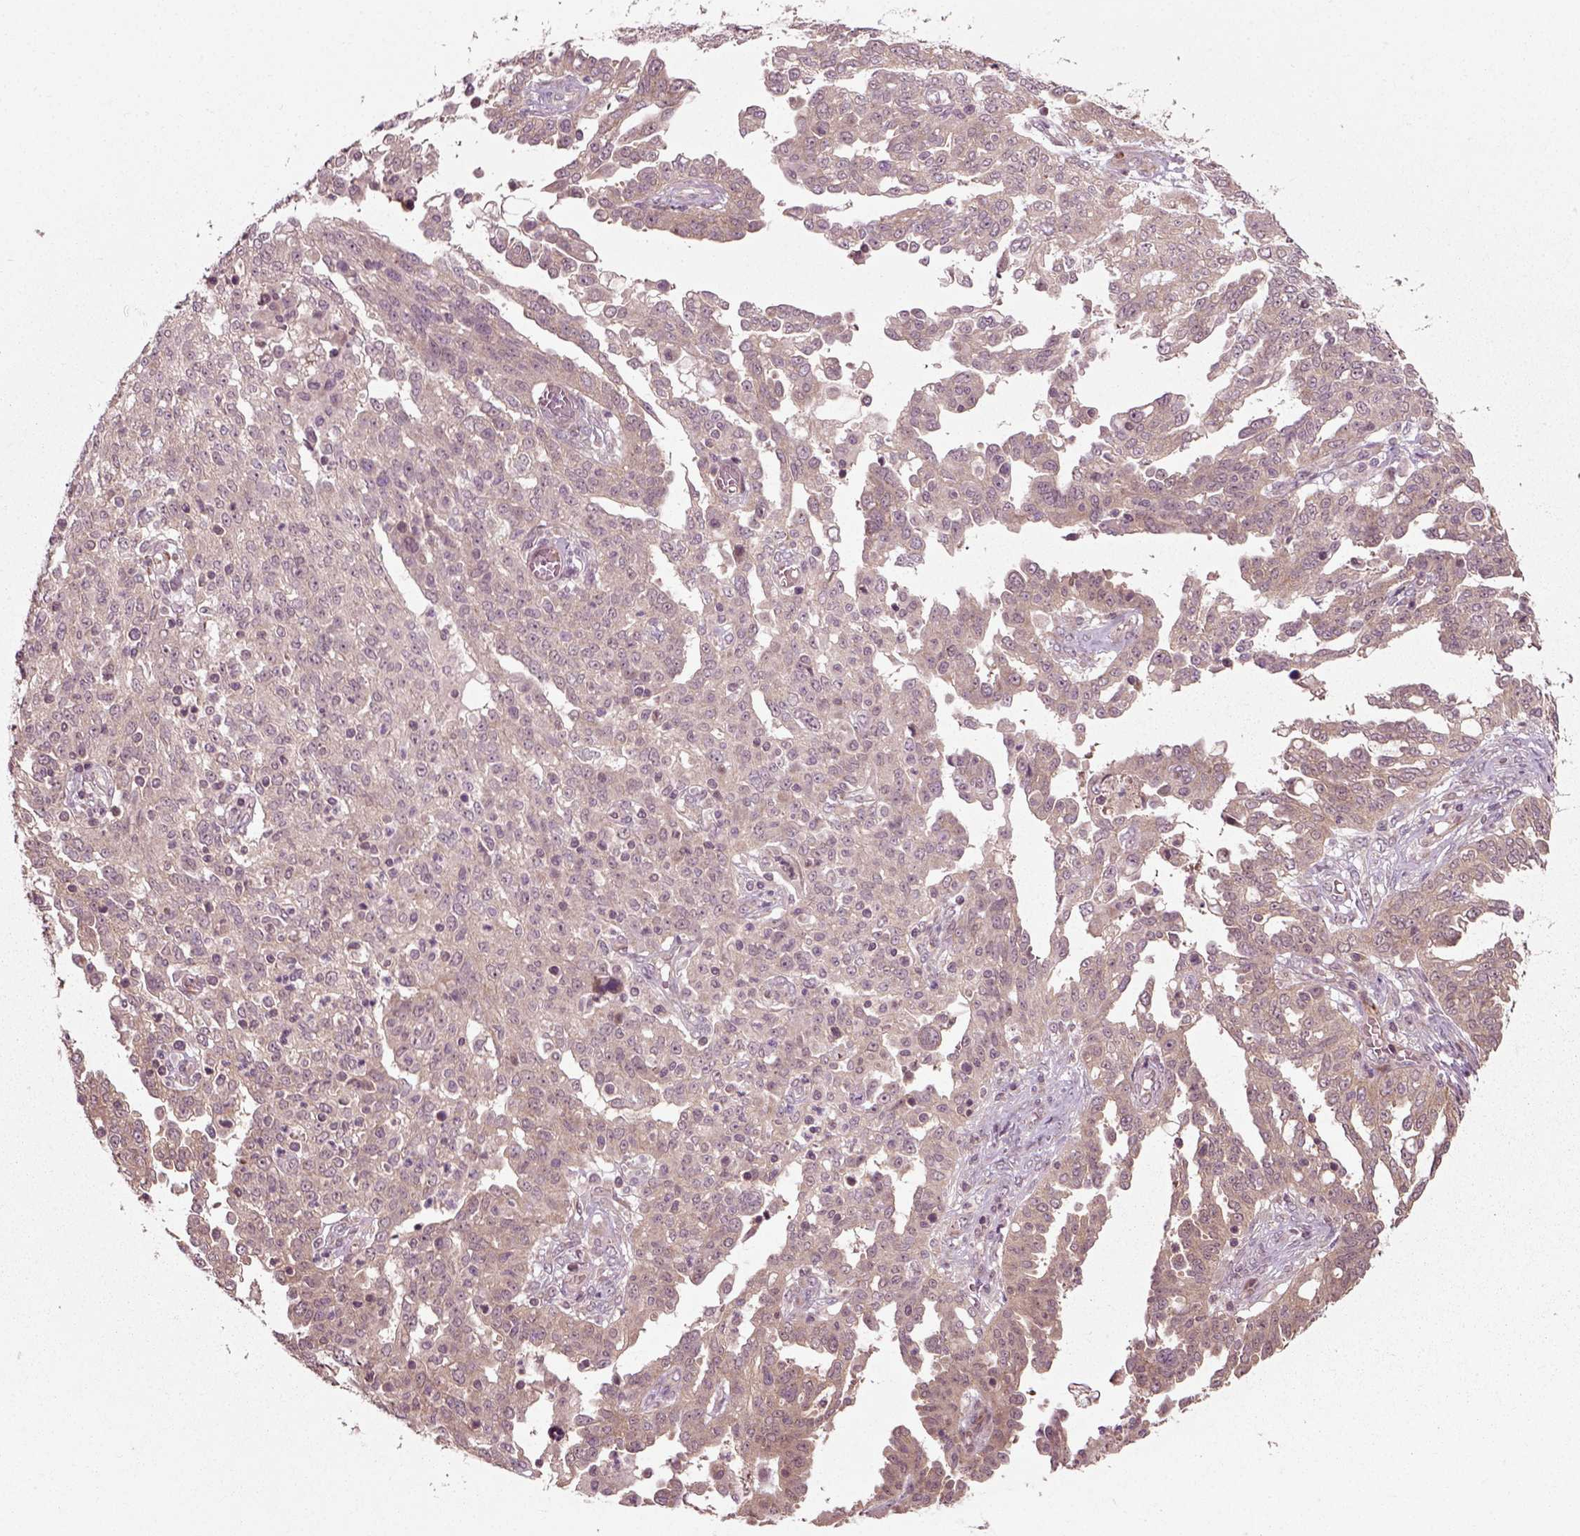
{"staining": {"intensity": "weak", "quantity": "<25%", "location": "cytoplasmic/membranous"}, "tissue": "ovarian cancer", "cell_type": "Tumor cells", "image_type": "cancer", "snomed": [{"axis": "morphology", "description": "Cystadenocarcinoma, serous, NOS"}, {"axis": "topography", "description": "Ovary"}], "caption": "Photomicrograph shows no significant protein positivity in tumor cells of serous cystadenocarcinoma (ovarian). (DAB (3,3'-diaminobenzidine) IHC with hematoxylin counter stain).", "gene": "PLCD3", "patient": {"sex": "female", "age": 67}}